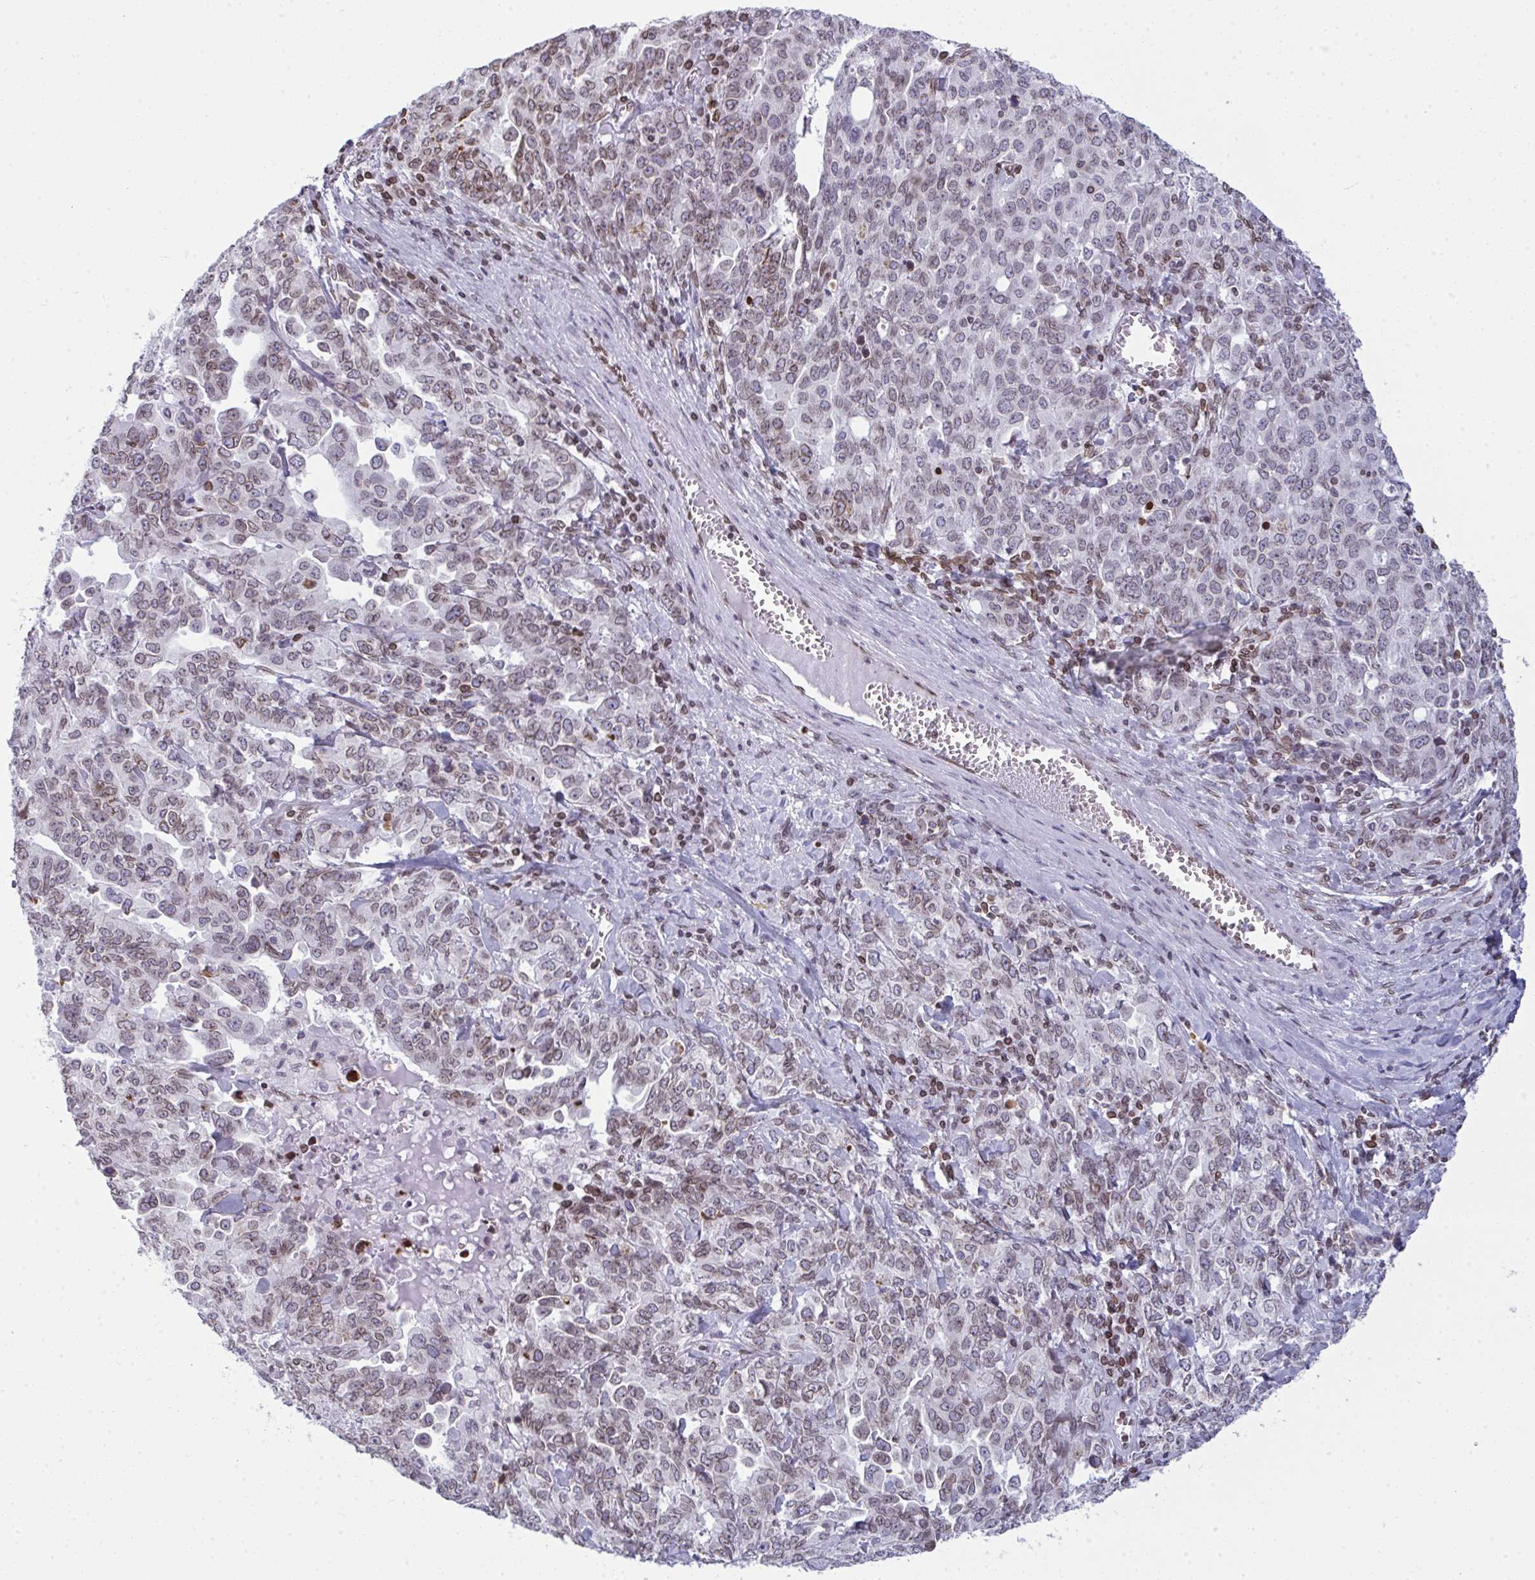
{"staining": {"intensity": "weak", "quantity": "25%-75%", "location": "cytoplasmic/membranous,nuclear"}, "tissue": "ovarian cancer", "cell_type": "Tumor cells", "image_type": "cancer", "snomed": [{"axis": "morphology", "description": "Carcinoma, endometroid"}, {"axis": "topography", "description": "Ovary"}], "caption": "Endometroid carcinoma (ovarian) stained with a protein marker exhibits weak staining in tumor cells.", "gene": "LMNB2", "patient": {"sex": "female", "age": 62}}